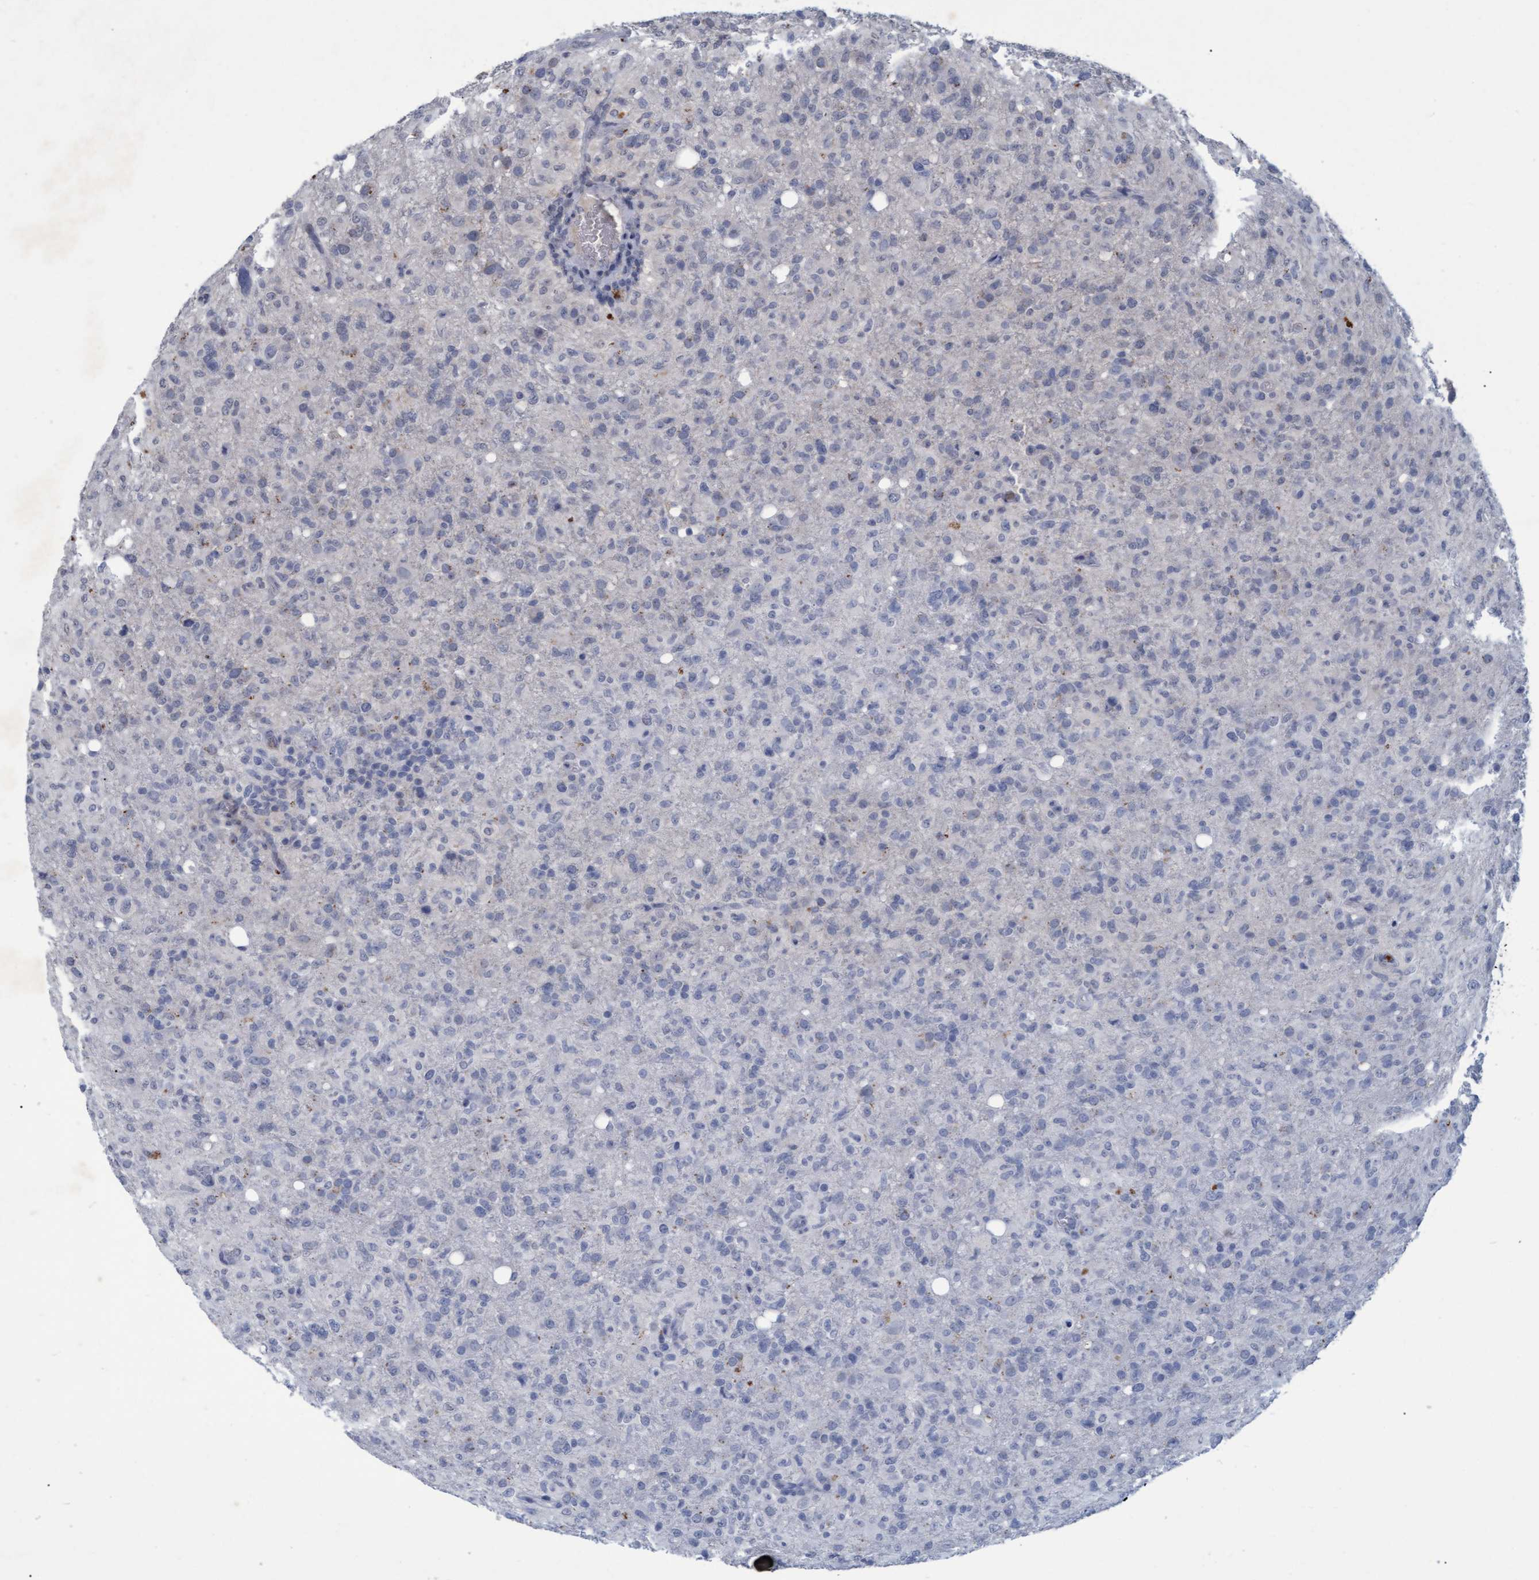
{"staining": {"intensity": "negative", "quantity": "none", "location": "none"}, "tissue": "glioma", "cell_type": "Tumor cells", "image_type": "cancer", "snomed": [{"axis": "morphology", "description": "Glioma, malignant, High grade"}, {"axis": "topography", "description": "Brain"}], "caption": "DAB immunohistochemical staining of human glioma displays no significant expression in tumor cells. (Brightfield microscopy of DAB (3,3'-diaminobenzidine) immunohistochemistry at high magnification).", "gene": "GALC", "patient": {"sex": "female", "age": 57}}